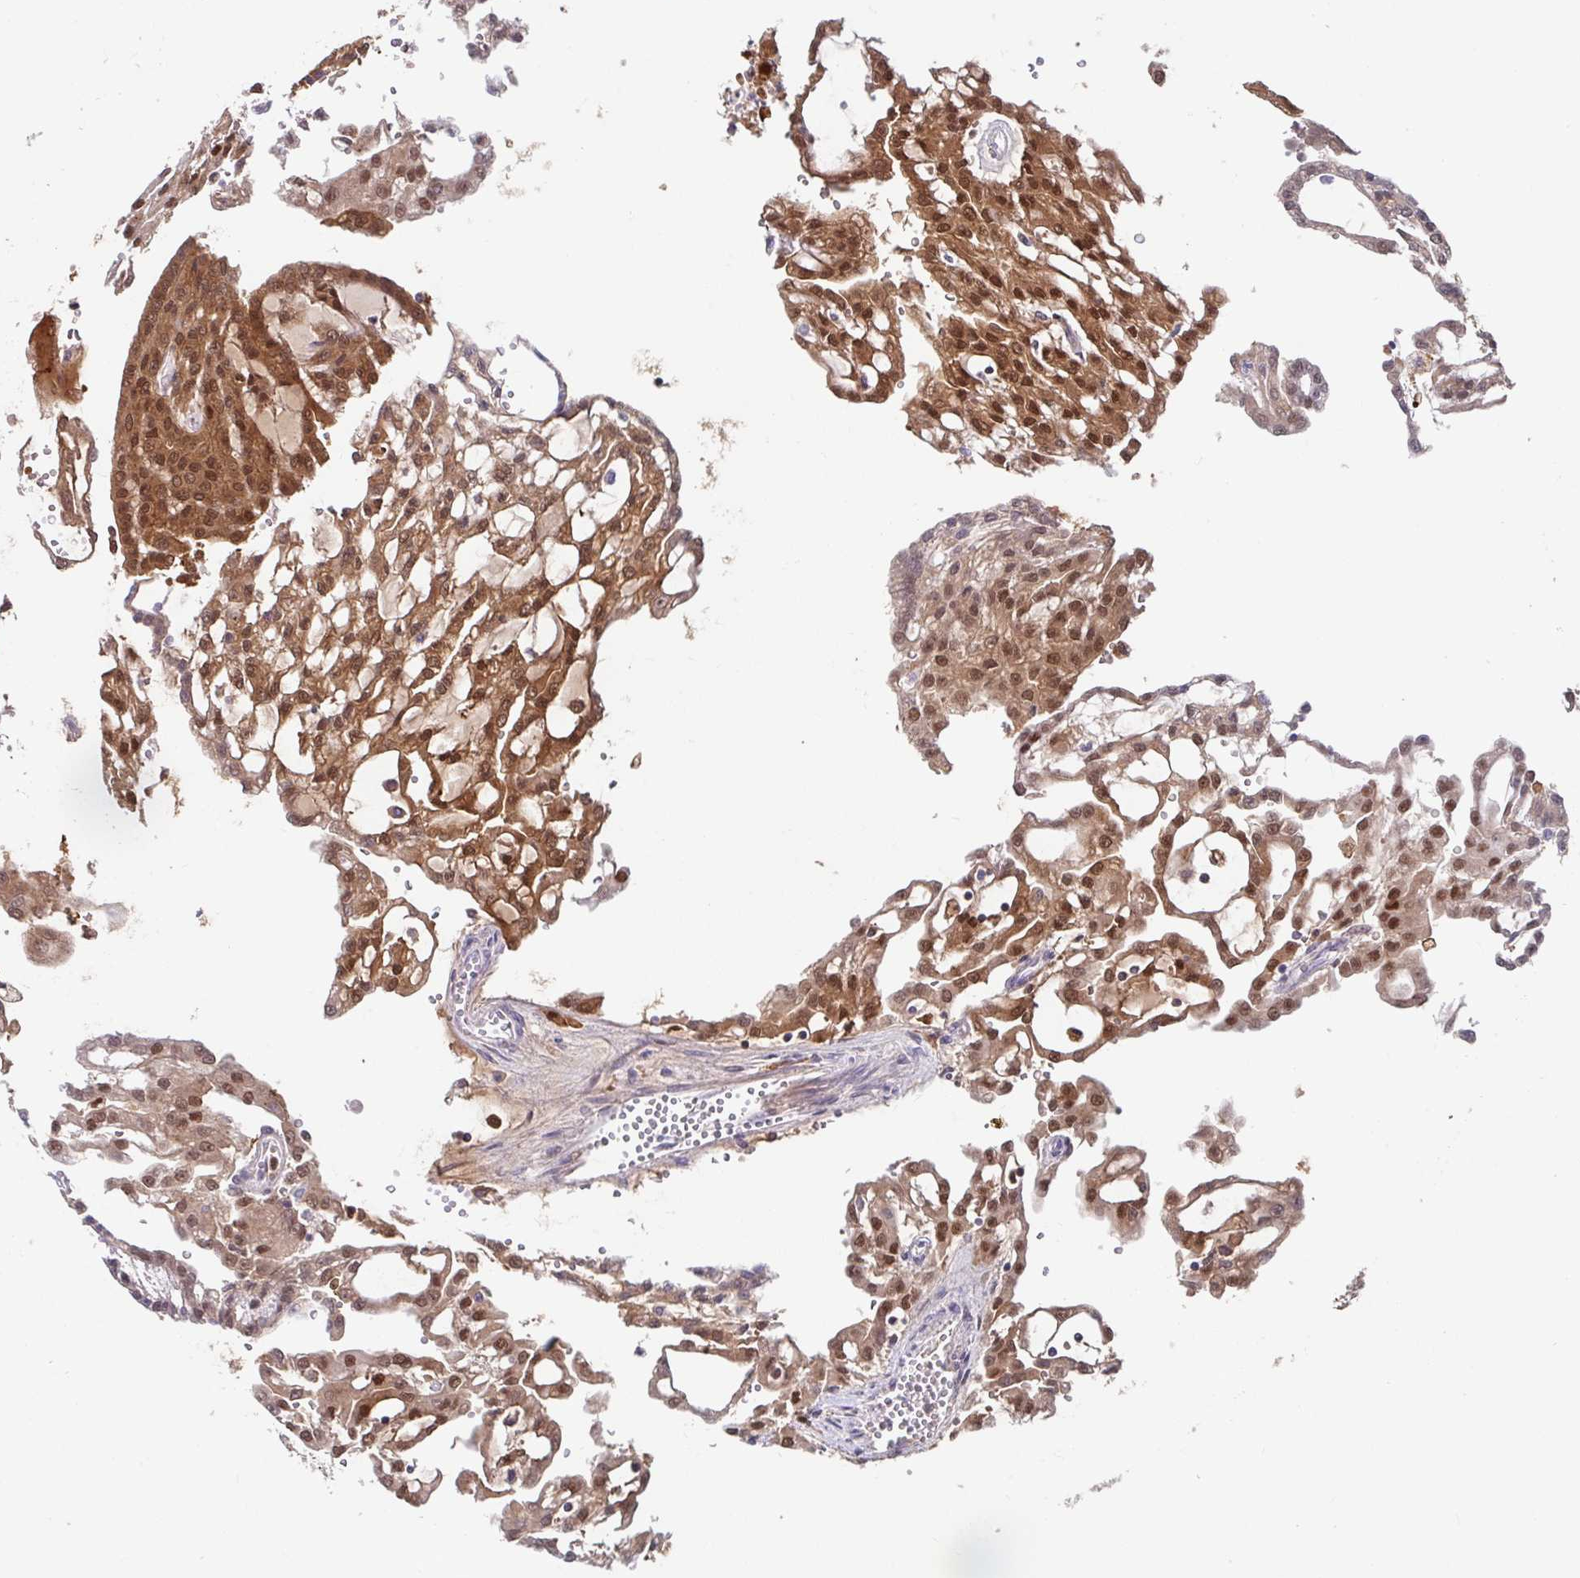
{"staining": {"intensity": "moderate", "quantity": ">75%", "location": "cytoplasmic/membranous,nuclear"}, "tissue": "renal cancer", "cell_type": "Tumor cells", "image_type": "cancer", "snomed": [{"axis": "morphology", "description": "Adenocarcinoma, NOS"}, {"axis": "topography", "description": "Kidney"}], "caption": "Human adenocarcinoma (renal) stained for a protein (brown) shows moderate cytoplasmic/membranous and nuclear positive expression in about >75% of tumor cells.", "gene": "BLVRA", "patient": {"sex": "male", "age": 63}}